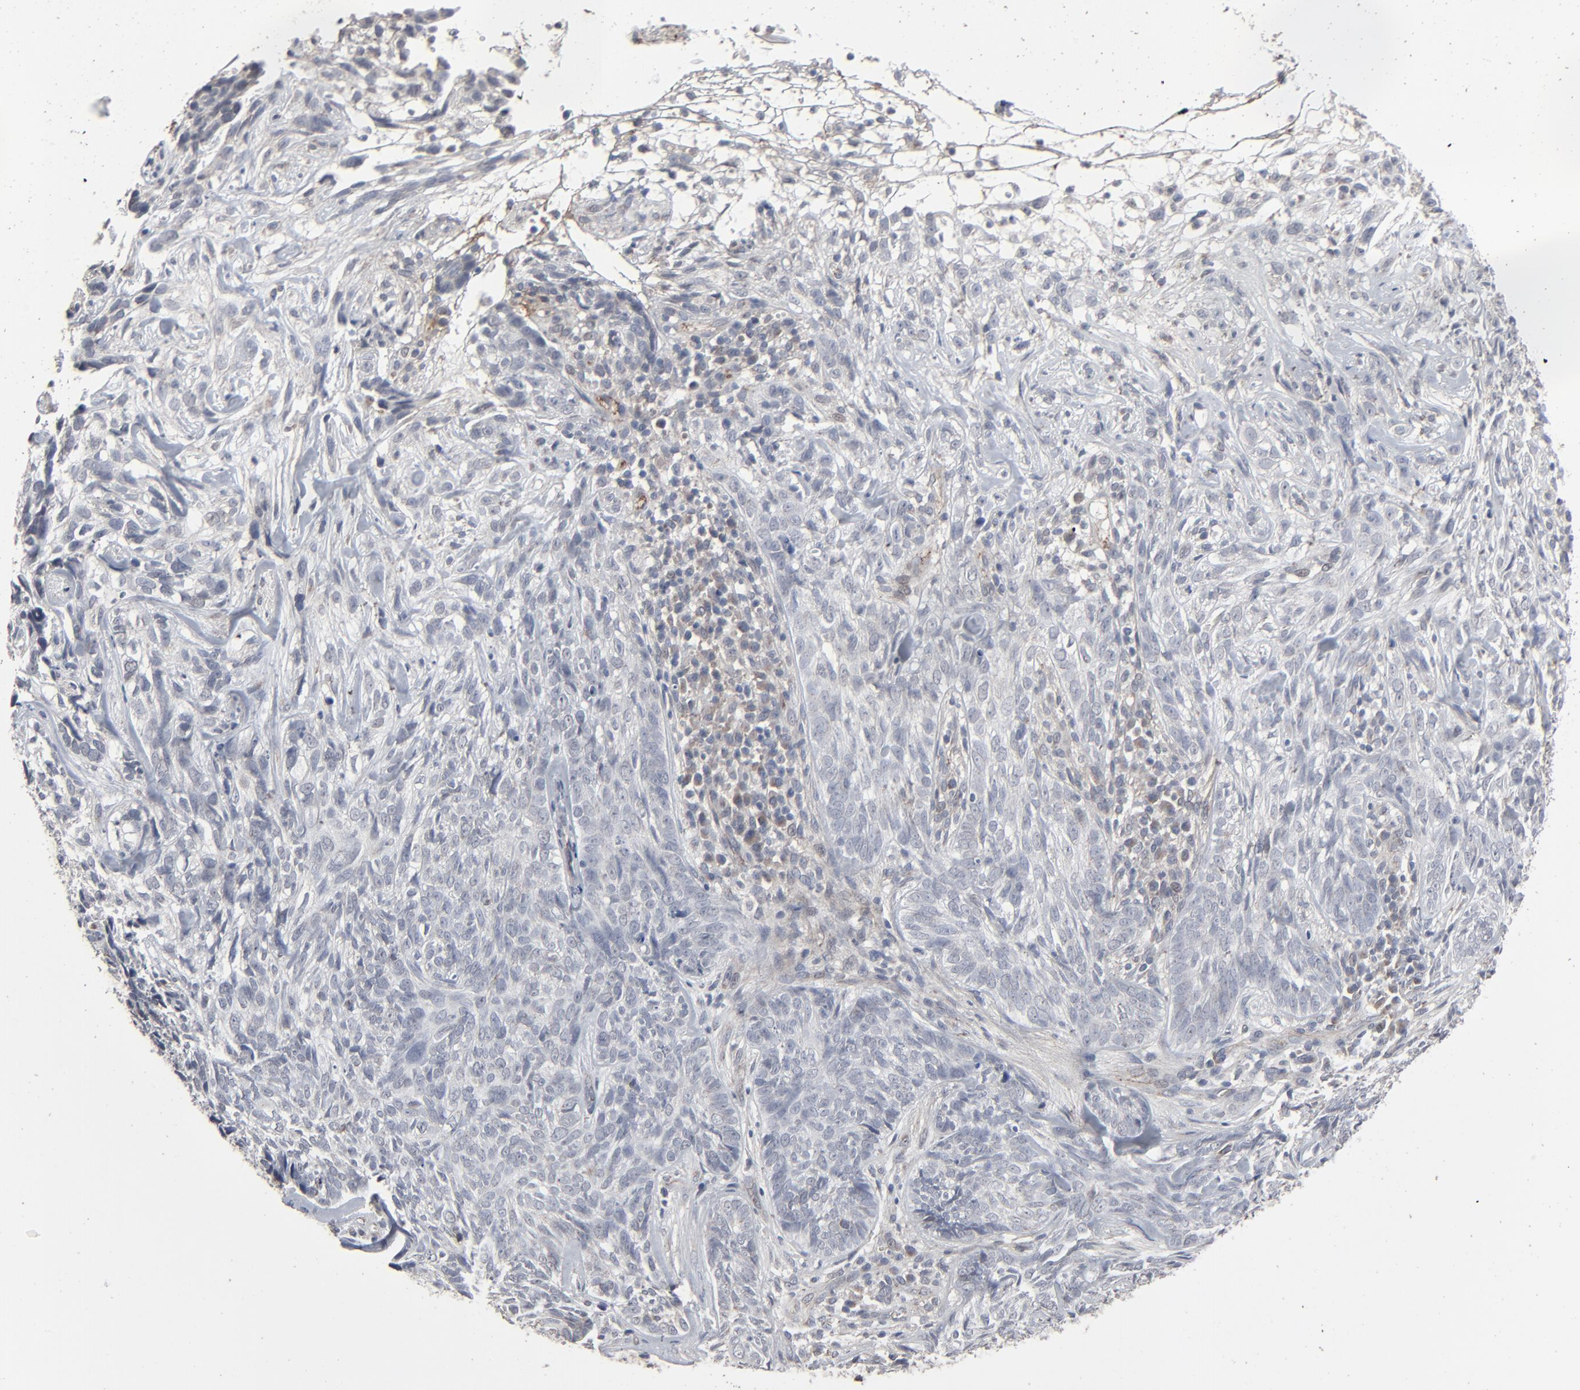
{"staining": {"intensity": "negative", "quantity": "none", "location": "none"}, "tissue": "skin cancer", "cell_type": "Tumor cells", "image_type": "cancer", "snomed": [{"axis": "morphology", "description": "Basal cell carcinoma"}, {"axis": "topography", "description": "Skin"}], "caption": "High power microscopy histopathology image of an immunohistochemistry (IHC) photomicrograph of basal cell carcinoma (skin), revealing no significant expression in tumor cells. The staining was performed using DAB to visualize the protein expression in brown, while the nuclei were stained in blue with hematoxylin (Magnification: 20x).", "gene": "JAM3", "patient": {"sex": "male", "age": 72}}